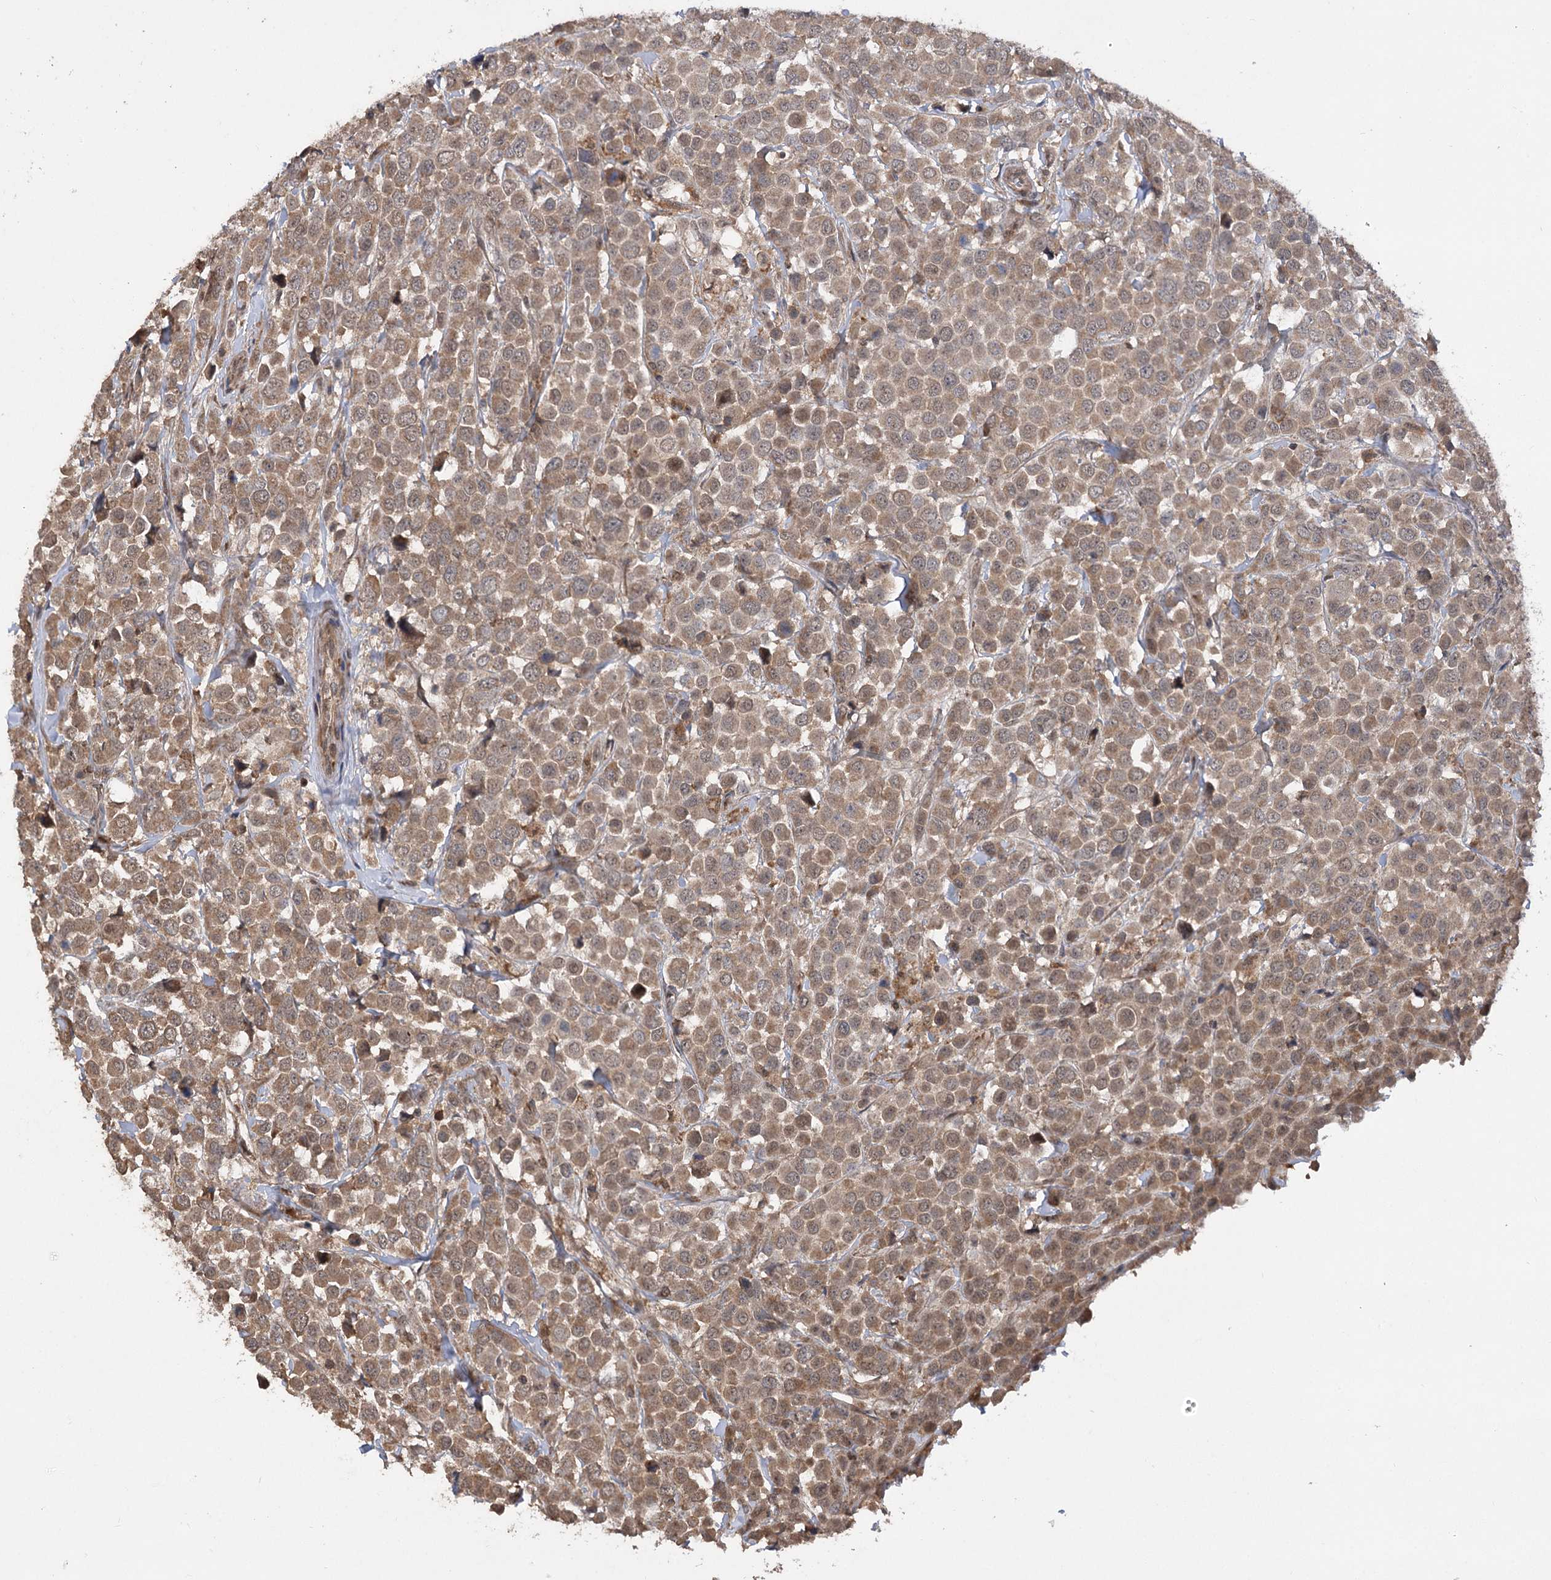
{"staining": {"intensity": "moderate", "quantity": ">75%", "location": "cytoplasmic/membranous"}, "tissue": "breast cancer", "cell_type": "Tumor cells", "image_type": "cancer", "snomed": [{"axis": "morphology", "description": "Duct carcinoma"}, {"axis": "topography", "description": "Breast"}], "caption": "Approximately >75% of tumor cells in intraductal carcinoma (breast) display moderate cytoplasmic/membranous protein expression as visualized by brown immunohistochemical staining.", "gene": "TENM2", "patient": {"sex": "female", "age": 61}}